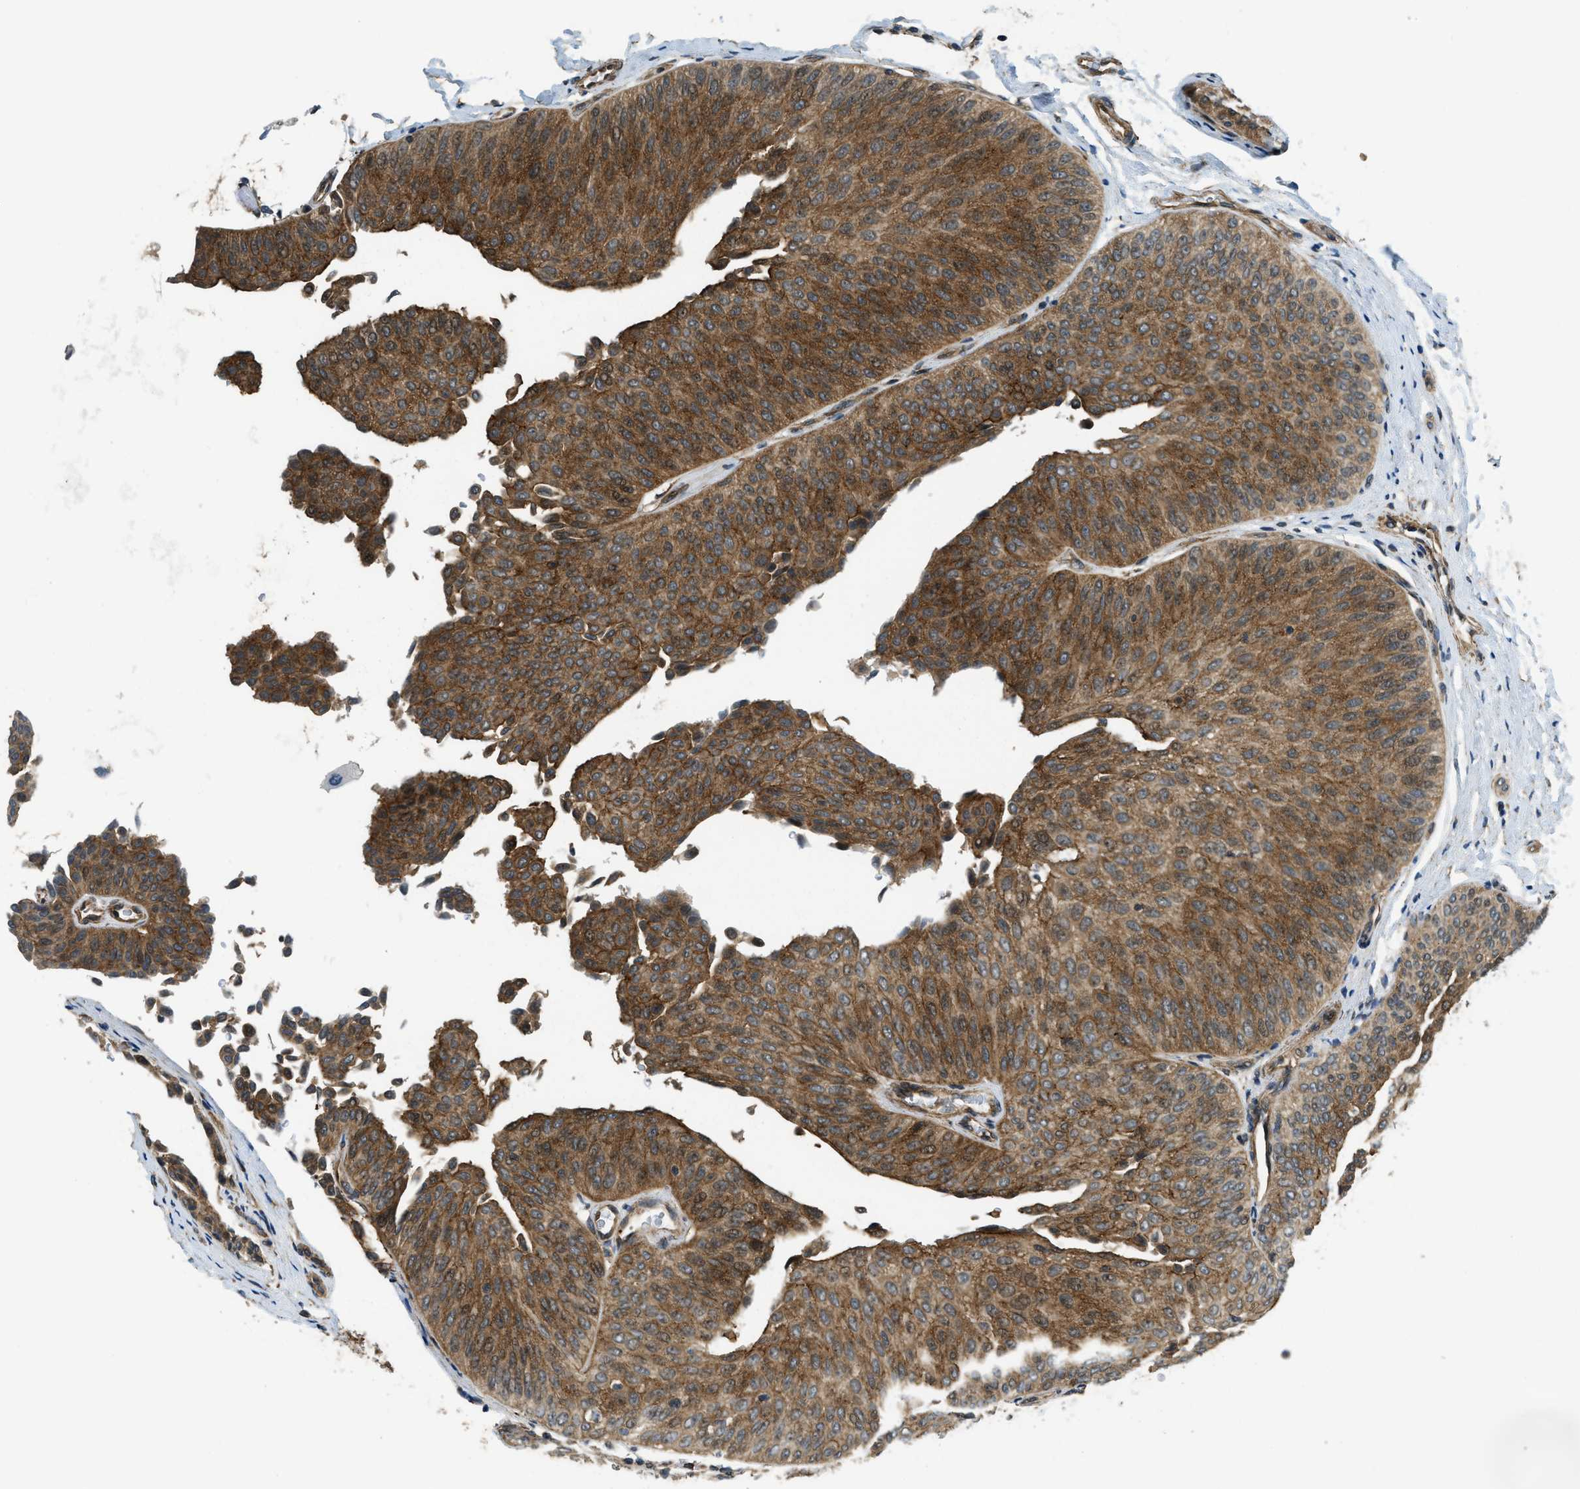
{"staining": {"intensity": "strong", "quantity": ">75%", "location": "cytoplasmic/membranous"}, "tissue": "urothelial cancer", "cell_type": "Tumor cells", "image_type": "cancer", "snomed": [{"axis": "morphology", "description": "Urothelial carcinoma, Low grade"}, {"axis": "topography", "description": "Urinary bladder"}], "caption": "Urothelial cancer stained for a protein (brown) exhibits strong cytoplasmic/membranous positive expression in about >75% of tumor cells.", "gene": "CGN", "patient": {"sex": "female", "age": 60}}